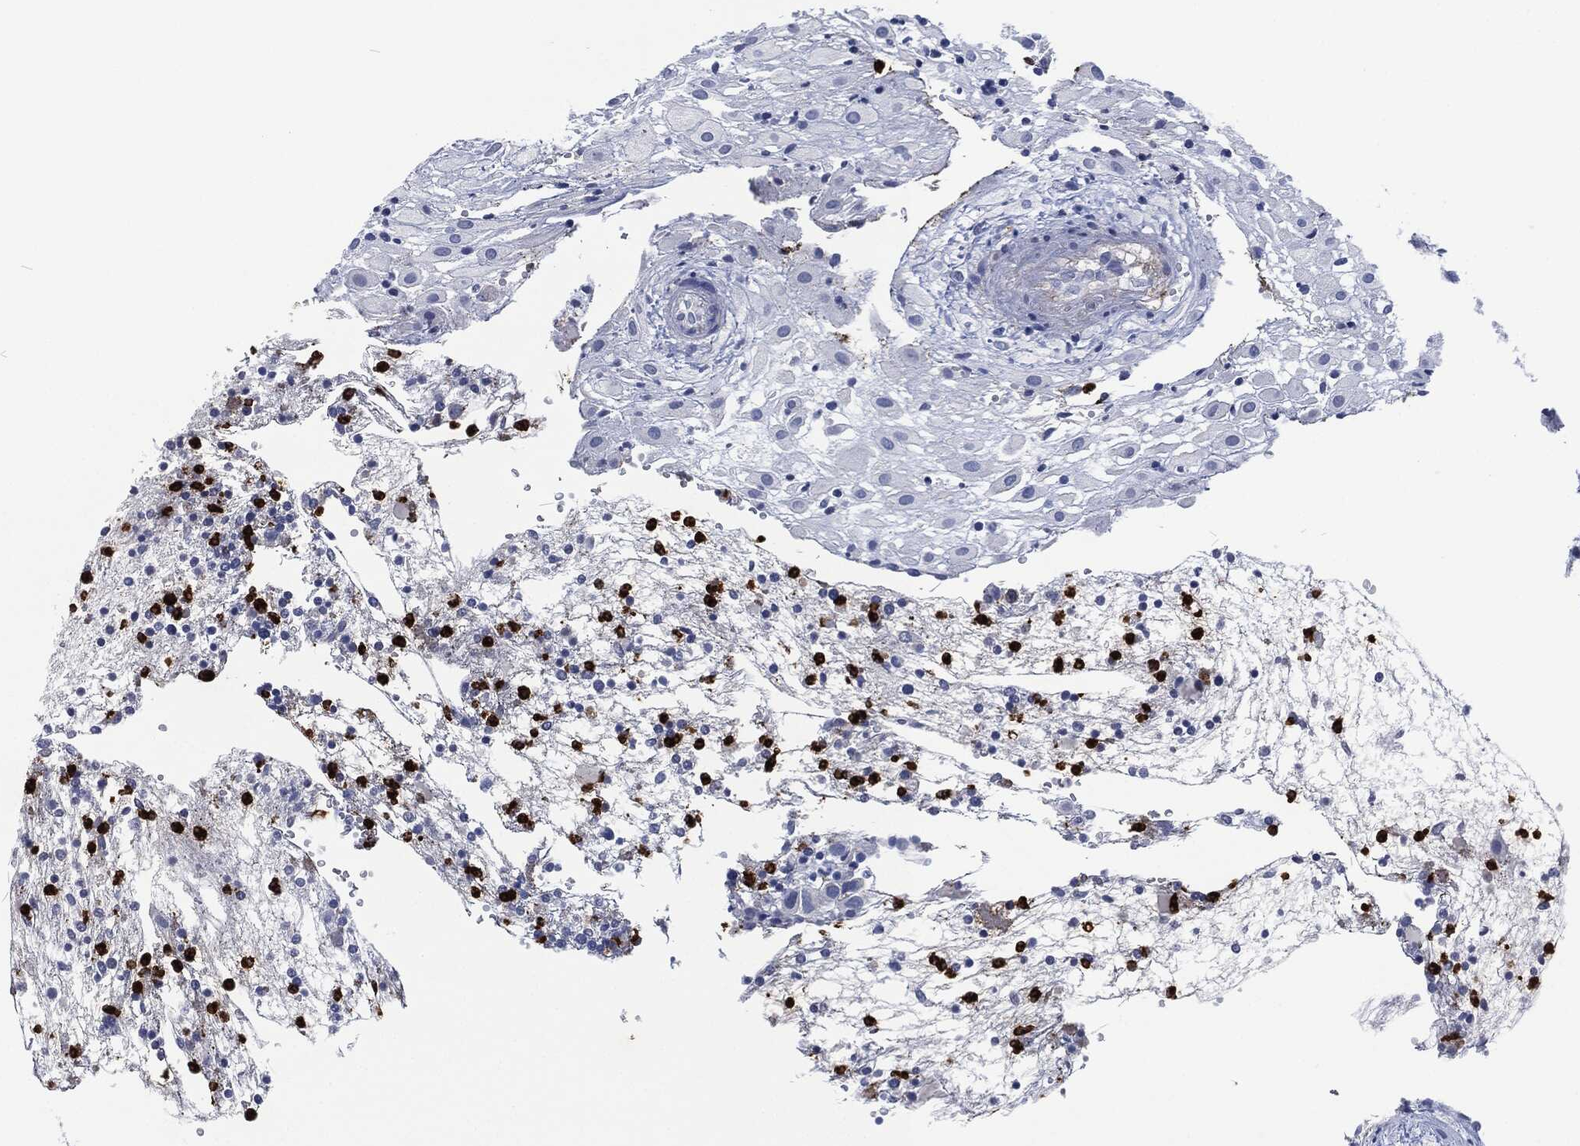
{"staining": {"intensity": "negative", "quantity": "none", "location": "none"}, "tissue": "placenta", "cell_type": "Decidual cells", "image_type": "normal", "snomed": [{"axis": "morphology", "description": "Normal tissue, NOS"}, {"axis": "topography", "description": "Placenta"}], "caption": "Immunohistochemical staining of normal human placenta shows no significant positivity in decidual cells.", "gene": "MPO", "patient": {"sex": "female", "age": 24}}